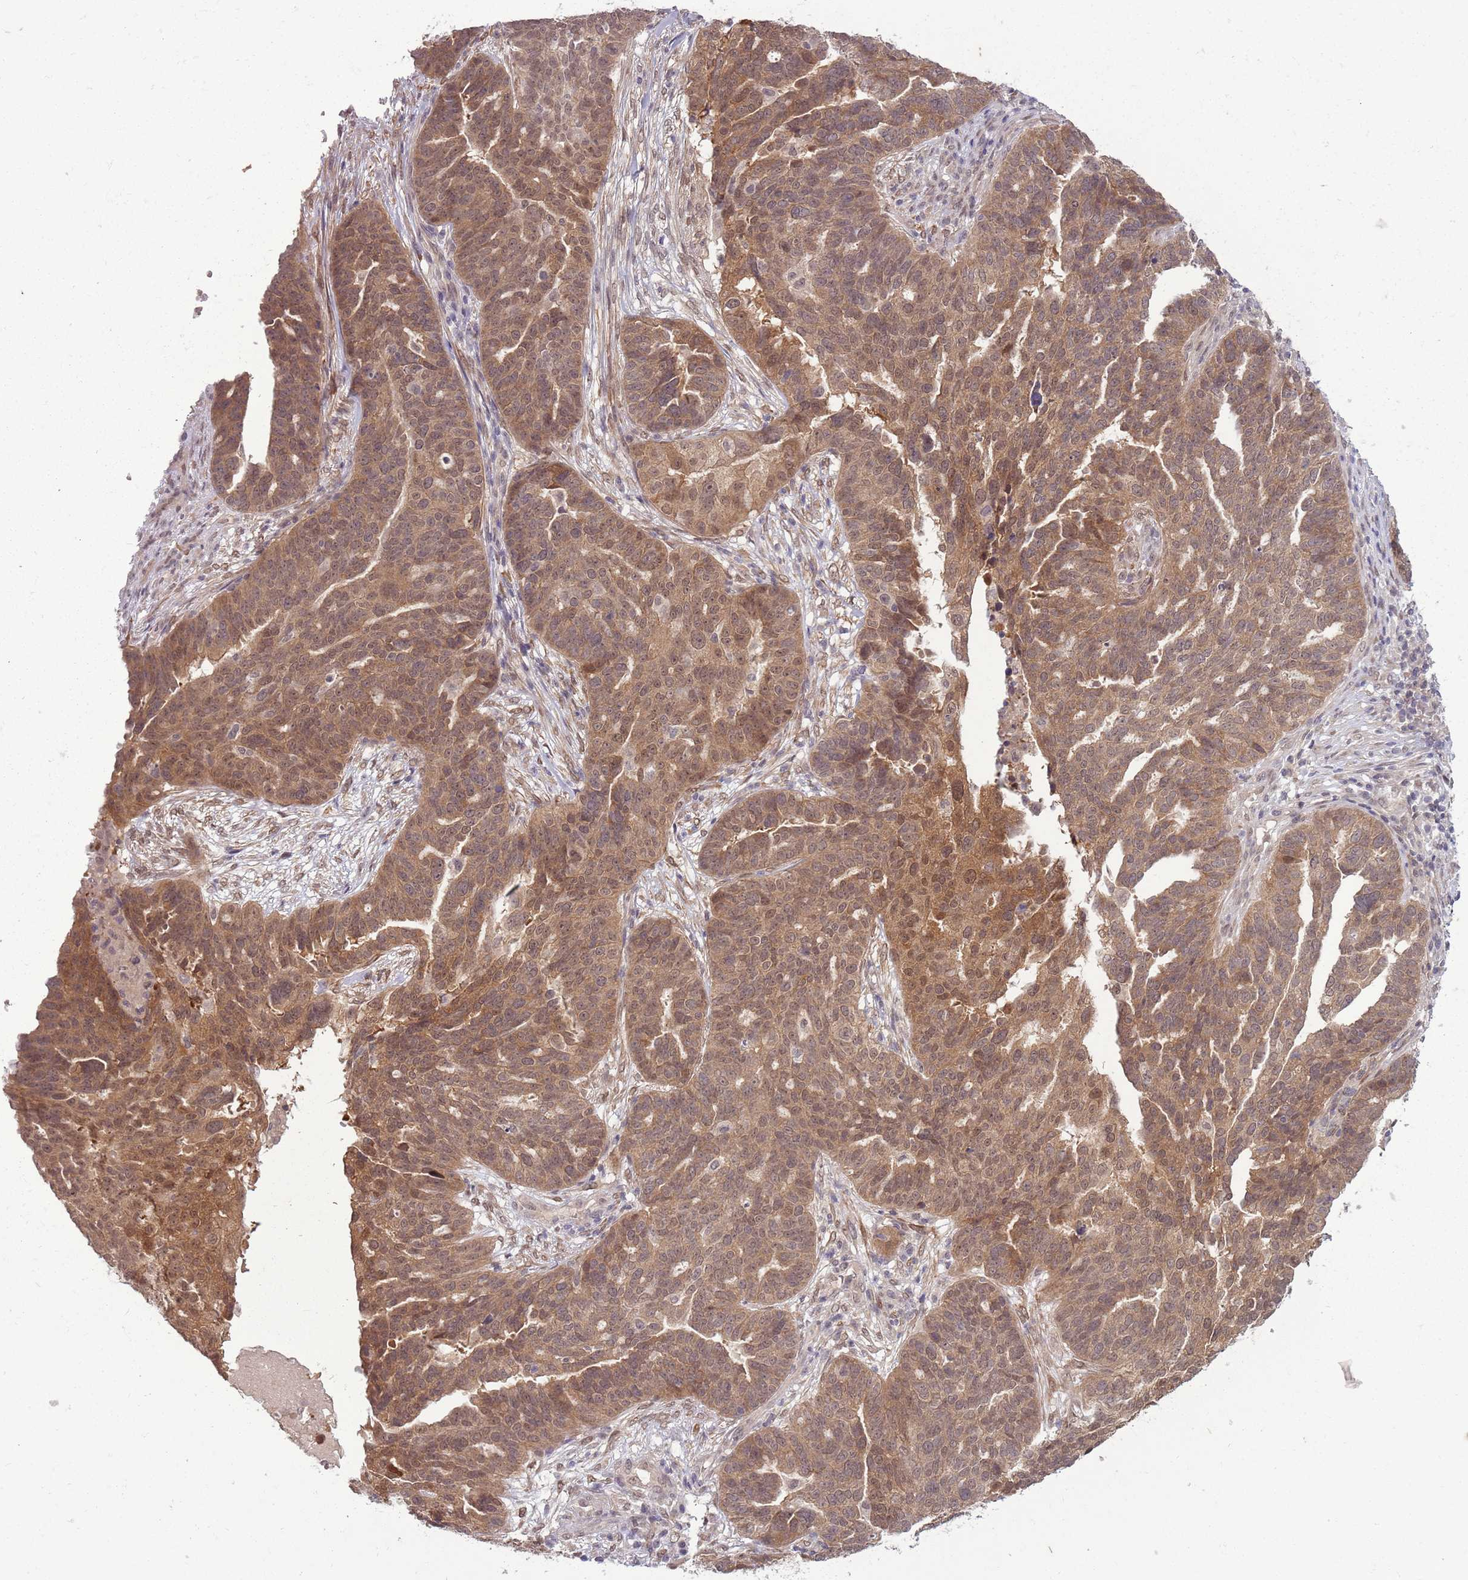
{"staining": {"intensity": "moderate", "quantity": ">75%", "location": "cytoplasmic/membranous,nuclear"}, "tissue": "ovarian cancer", "cell_type": "Tumor cells", "image_type": "cancer", "snomed": [{"axis": "morphology", "description": "Cystadenocarcinoma, serous, NOS"}, {"axis": "topography", "description": "Ovary"}], "caption": "Brown immunohistochemical staining in human ovarian cancer (serous cystadenocarcinoma) demonstrates moderate cytoplasmic/membranous and nuclear positivity in approximately >75% of tumor cells.", "gene": "ADAMTS3", "patient": {"sex": "female", "age": 59}}